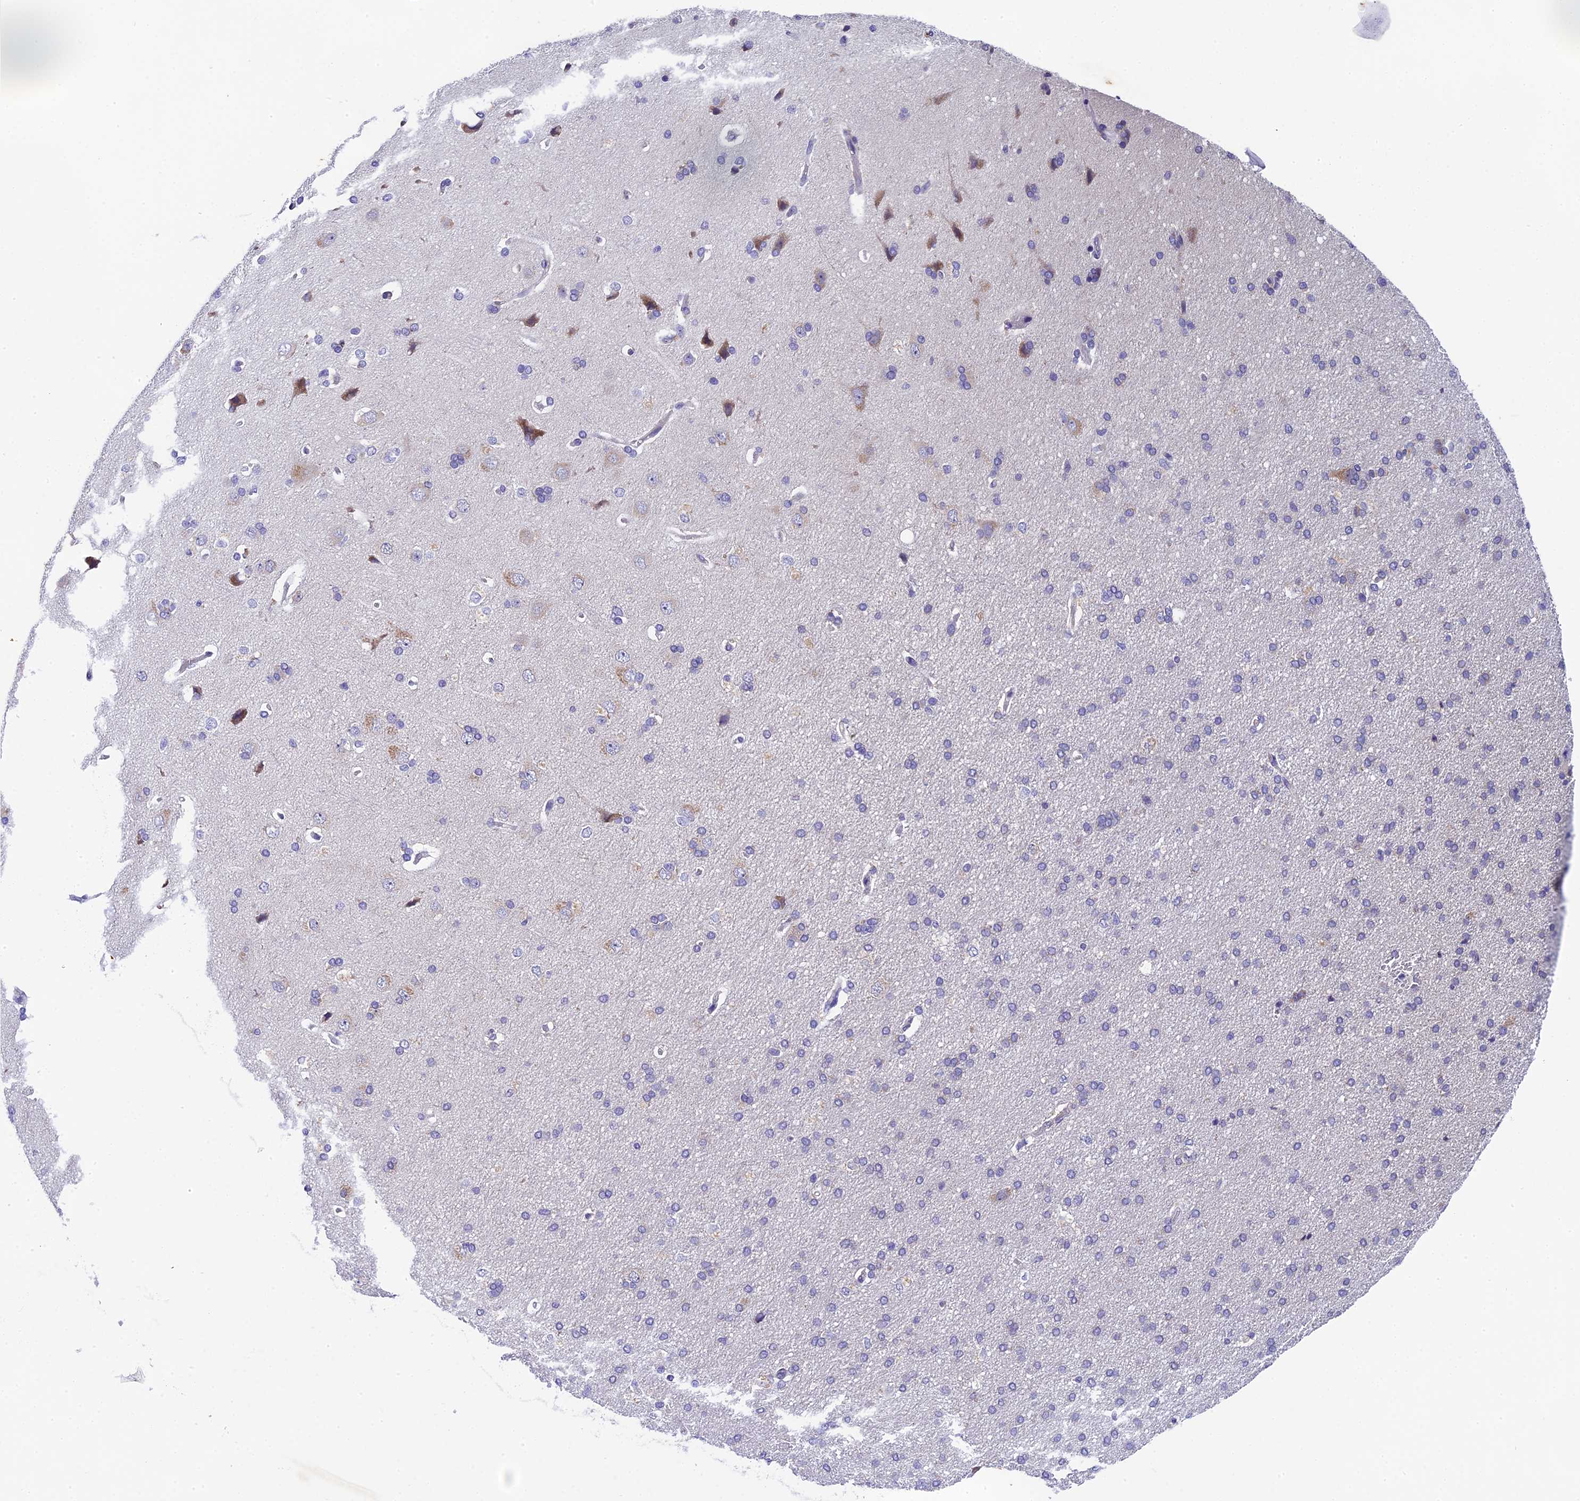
{"staining": {"intensity": "negative", "quantity": "none", "location": "none"}, "tissue": "cerebral cortex", "cell_type": "Endothelial cells", "image_type": "normal", "snomed": [{"axis": "morphology", "description": "Normal tissue, NOS"}, {"axis": "topography", "description": "Cerebral cortex"}], "caption": "IHC photomicrograph of benign cerebral cortex: cerebral cortex stained with DAB (3,3'-diaminobenzidine) demonstrates no significant protein expression in endothelial cells. (Stains: DAB (3,3'-diaminobenzidine) immunohistochemistry with hematoxylin counter stain, Microscopy: brightfield microscopy at high magnification).", "gene": "ENKD1", "patient": {"sex": "male", "age": 62}}